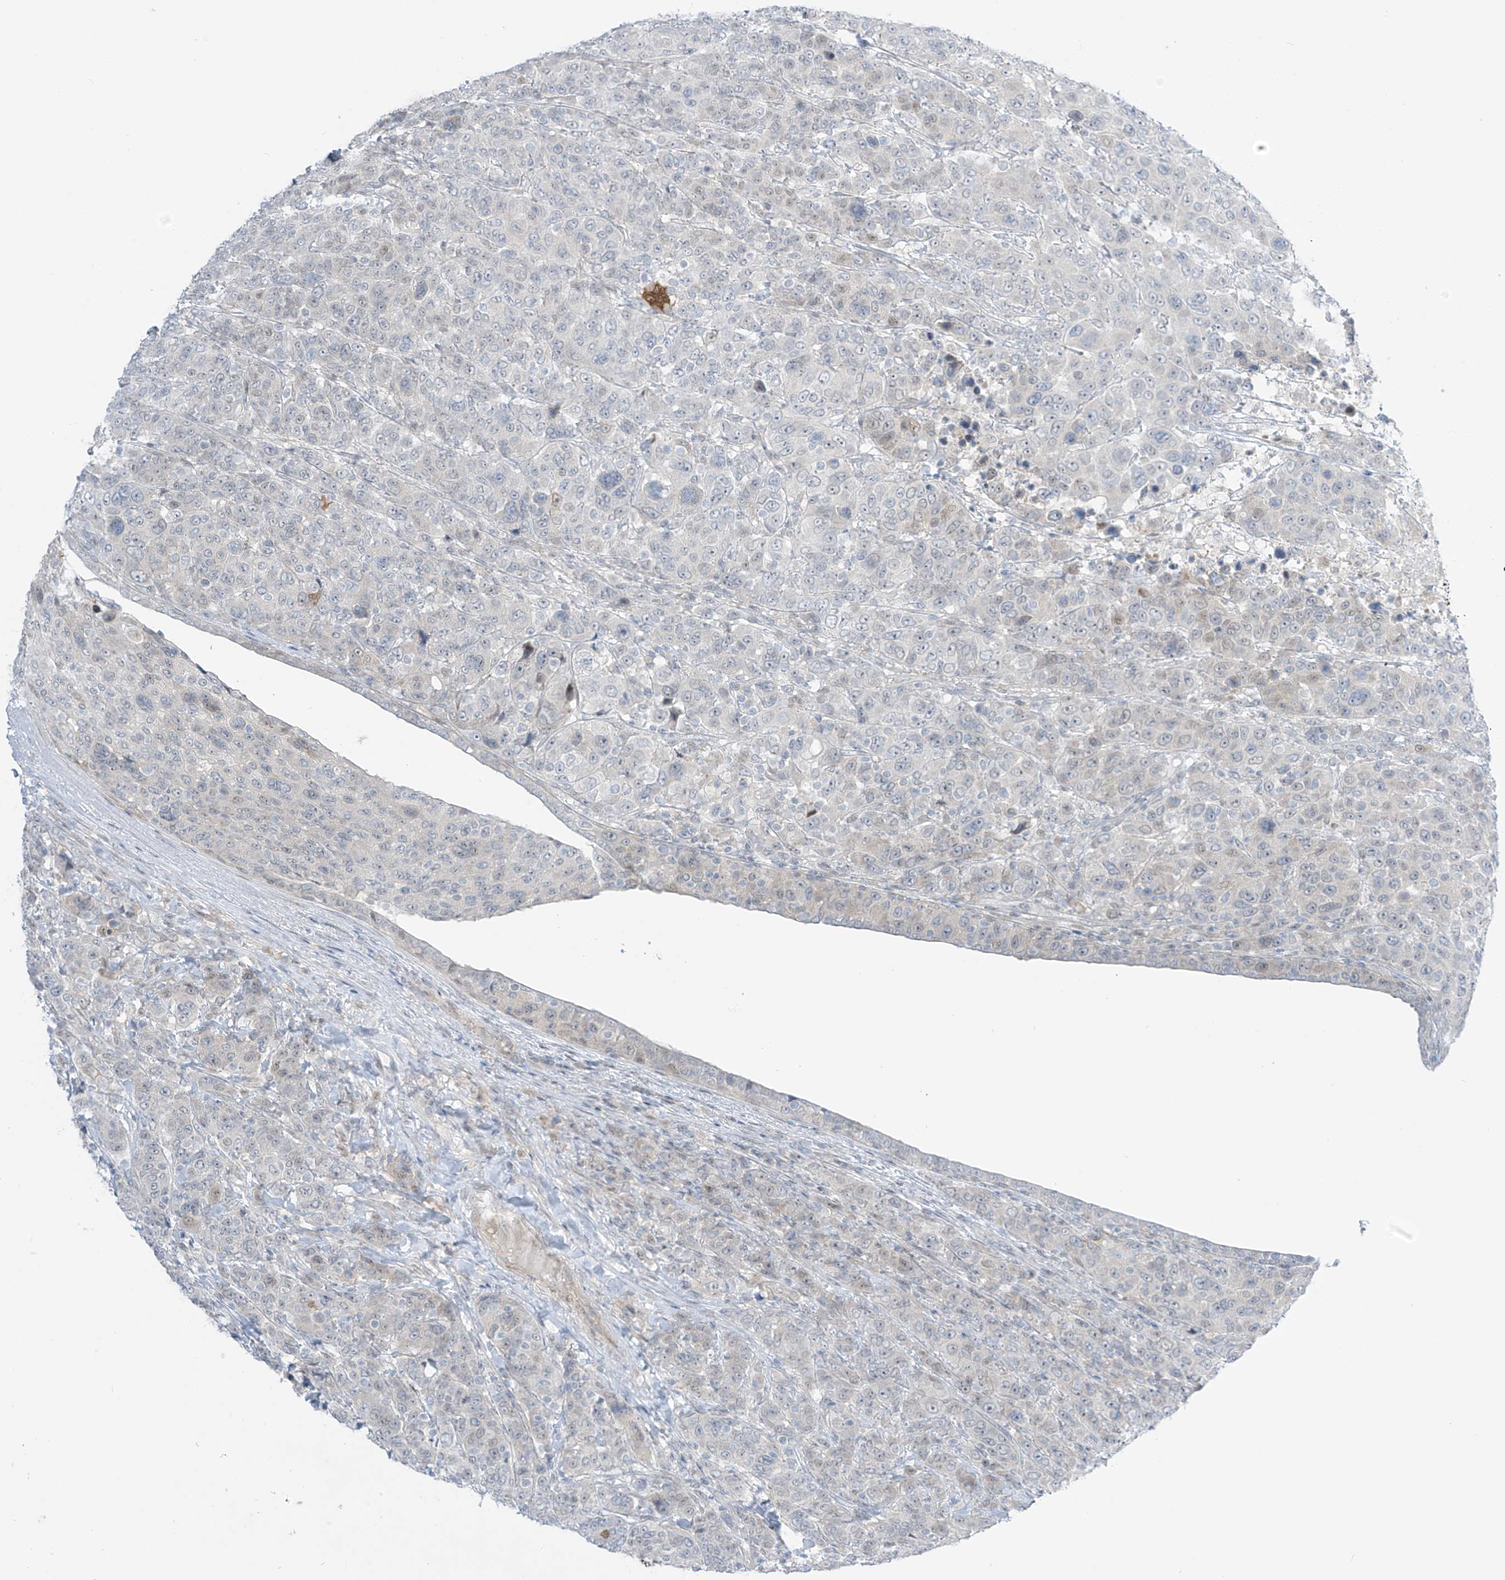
{"staining": {"intensity": "weak", "quantity": "<25%", "location": "cytoplasmic/membranous,nuclear"}, "tissue": "breast cancer", "cell_type": "Tumor cells", "image_type": "cancer", "snomed": [{"axis": "morphology", "description": "Duct carcinoma"}, {"axis": "topography", "description": "Breast"}], "caption": "There is no significant expression in tumor cells of breast infiltrating ductal carcinoma.", "gene": "ASPRV1", "patient": {"sex": "female", "age": 37}}